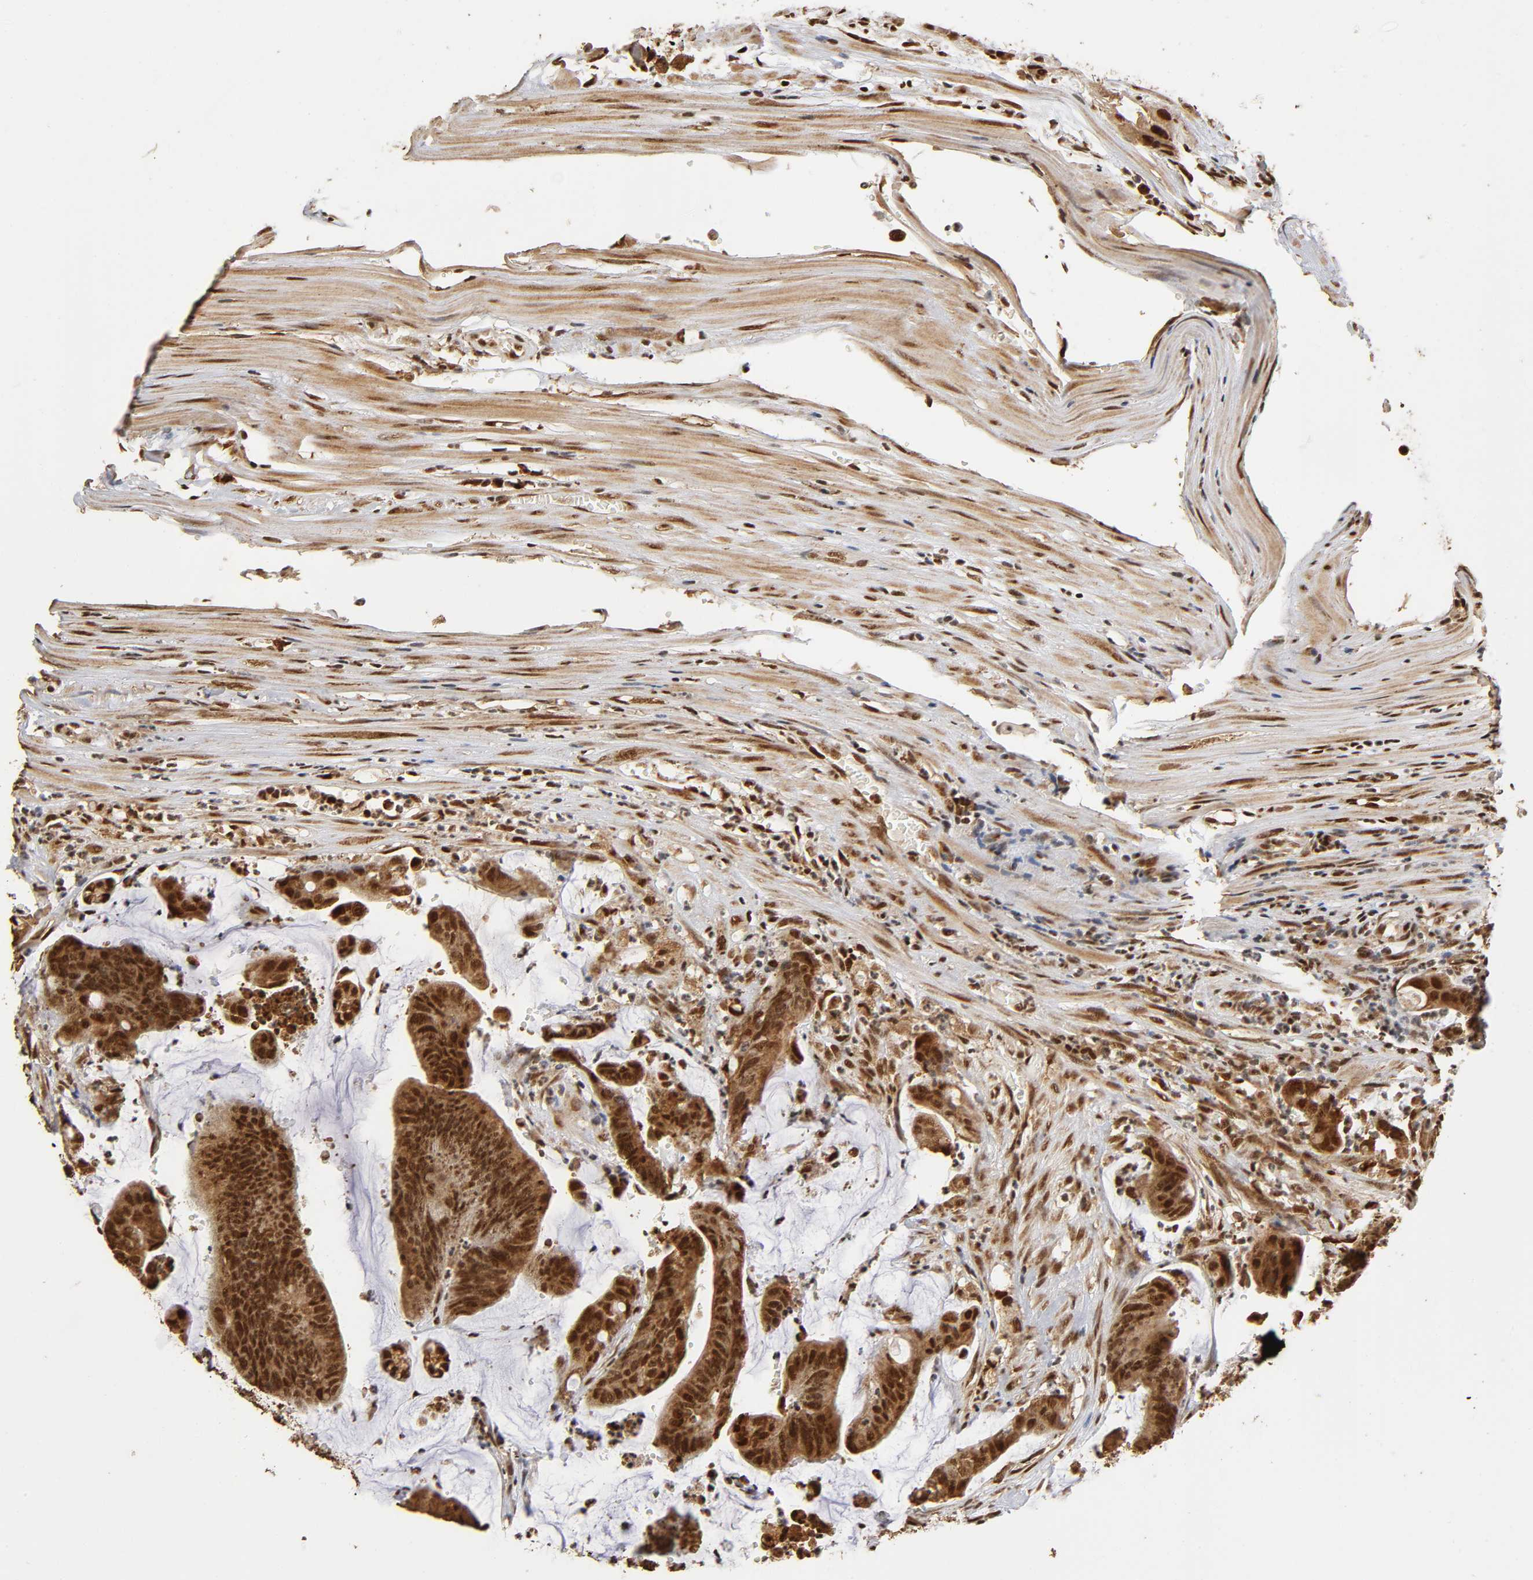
{"staining": {"intensity": "strong", "quantity": ">75%", "location": "cytoplasmic/membranous,nuclear"}, "tissue": "colorectal cancer", "cell_type": "Tumor cells", "image_type": "cancer", "snomed": [{"axis": "morphology", "description": "Adenocarcinoma, NOS"}, {"axis": "topography", "description": "Rectum"}], "caption": "Human colorectal cancer stained with a protein marker demonstrates strong staining in tumor cells.", "gene": "RNF122", "patient": {"sex": "female", "age": 66}}